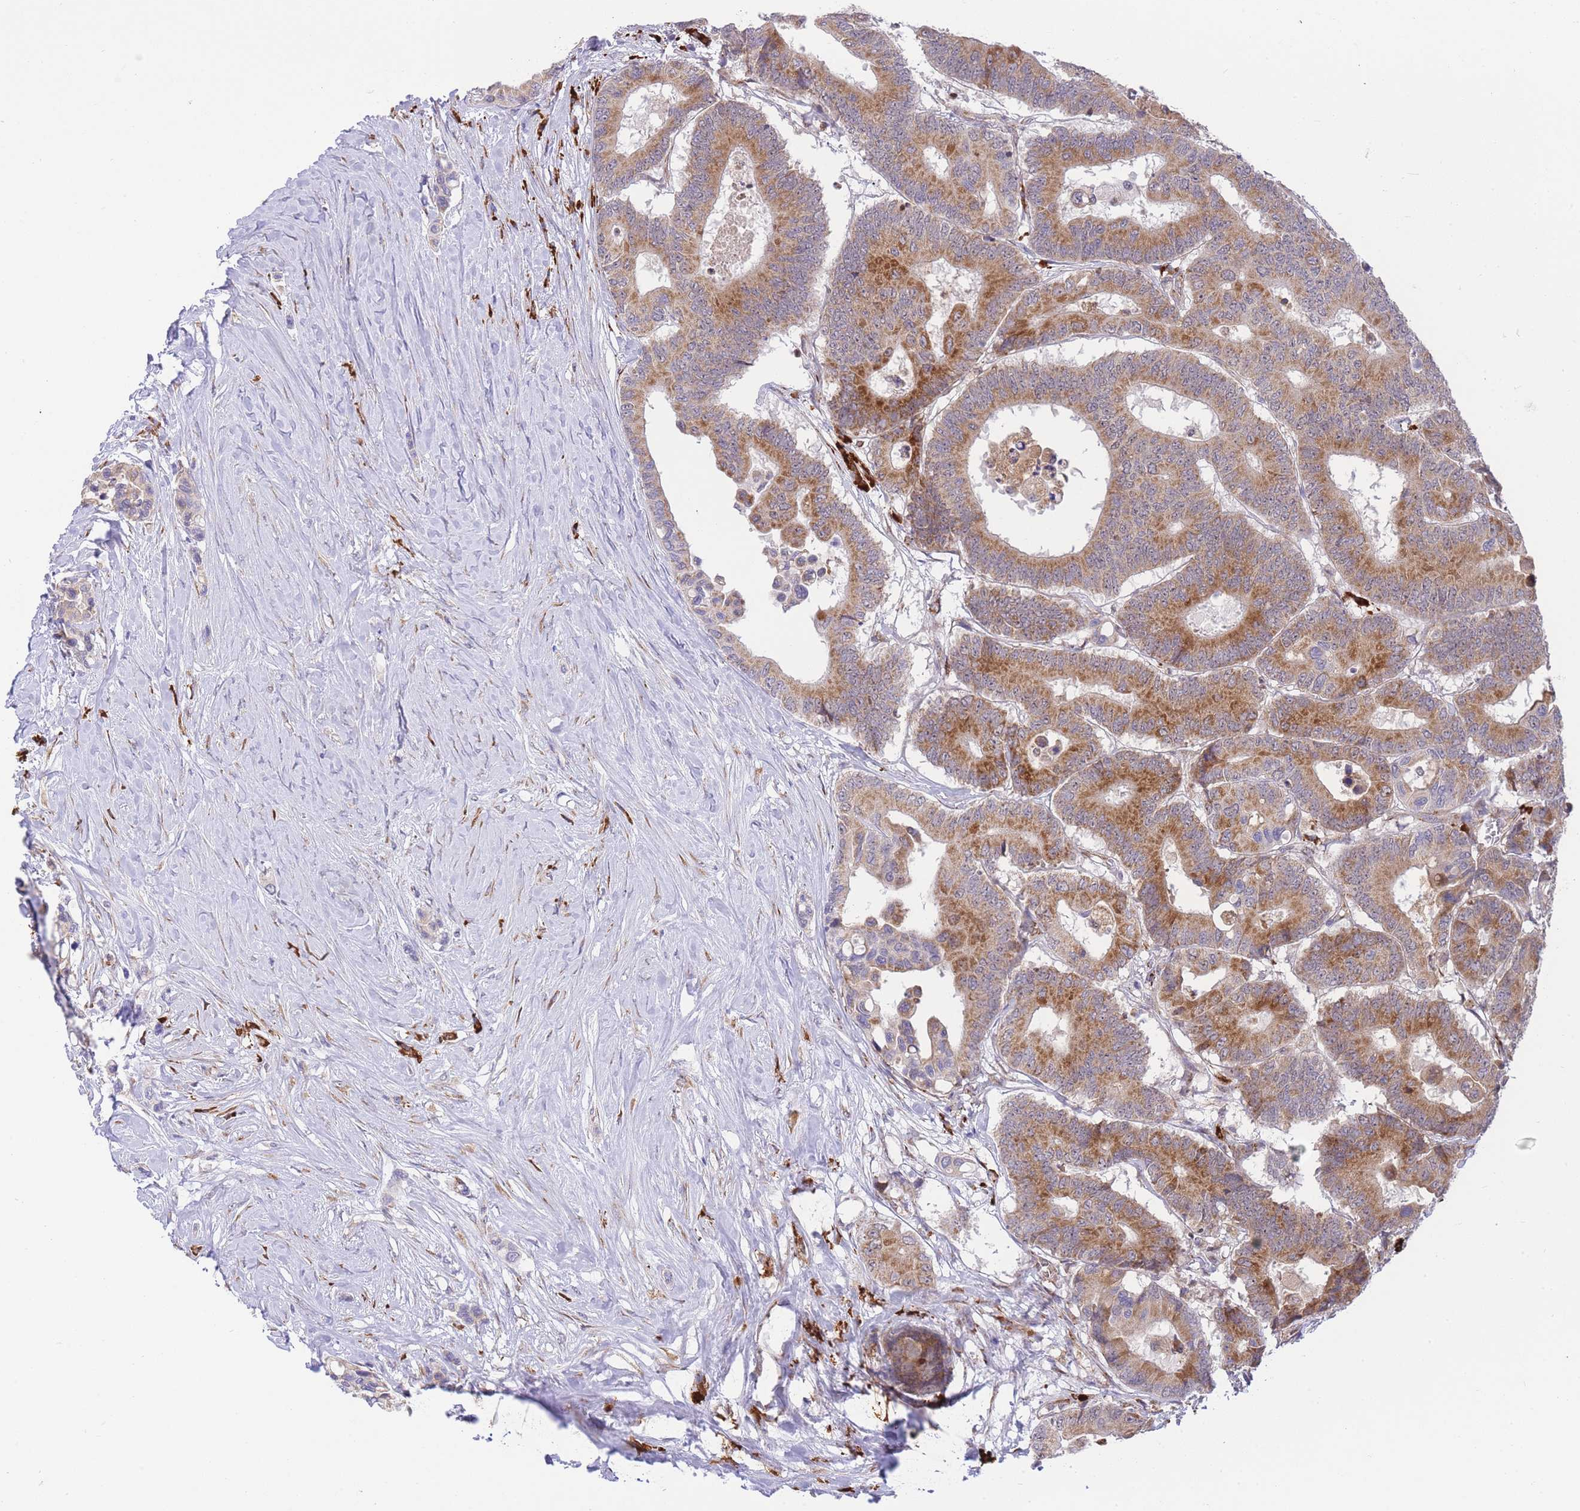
{"staining": {"intensity": "moderate", "quantity": ">75%", "location": "cytoplasmic/membranous"}, "tissue": "colorectal cancer", "cell_type": "Tumor cells", "image_type": "cancer", "snomed": [{"axis": "morphology", "description": "Normal tissue, NOS"}, {"axis": "morphology", "description": "Adenocarcinoma, NOS"}, {"axis": "topography", "description": "Colon"}], "caption": "A brown stain labels moderate cytoplasmic/membranous staining of a protein in human colorectal adenocarcinoma tumor cells.", "gene": "EXOSC8", "patient": {"sex": "male", "age": 82}}